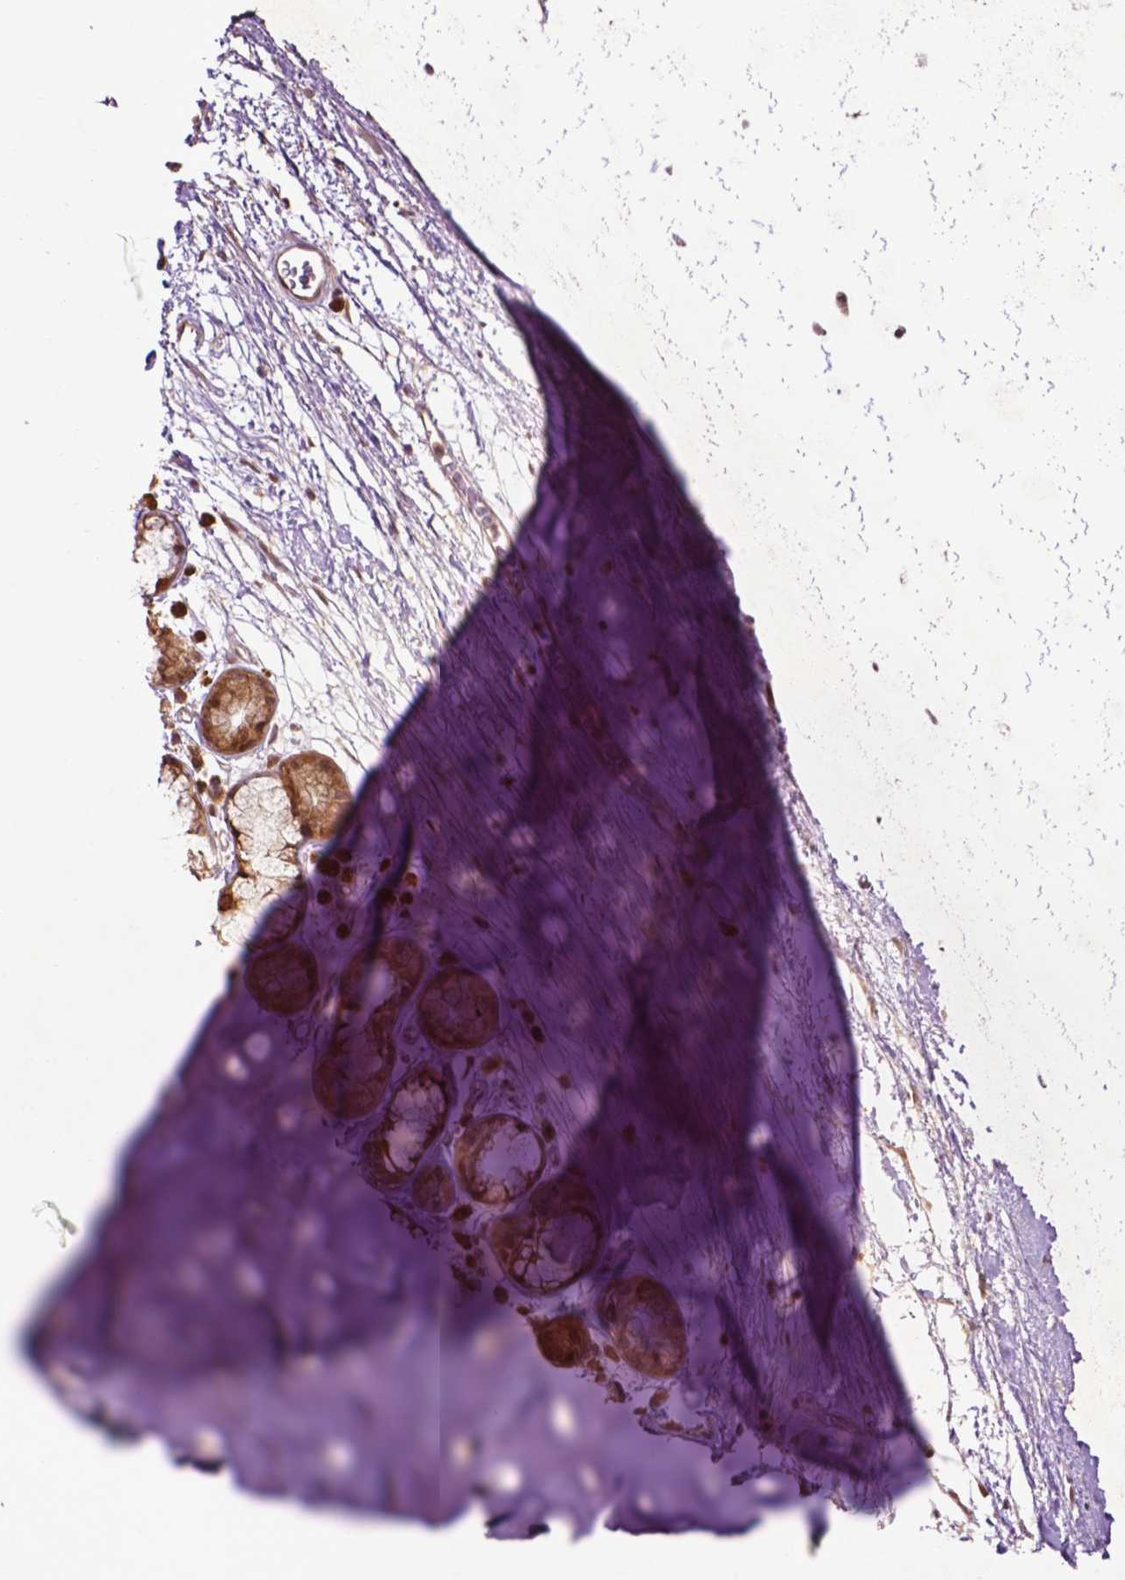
{"staining": {"intensity": "weak", "quantity": ">75%", "location": "cytoplasmic/membranous,nuclear"}, "tissue": "adipose tissue", "cell_type": "Adipocytes", "image_type": "normal", "snomed": [{"axis": "morphology", "description": "Normal tissue, NOS"}, {"axis": "topography", "description": "Cartilage tissue"}, {"axis": "topography", "description": "Bronchus"}], "caption": "This is an image of immunohistochemistry (IHC) staining of unremarkable adipose tissue, which shows weak positivity in the cytoplasmic/membranous,nuclear of adipocytes.", "gene": "TMX2", "patient": {"sex": "male", "age": 58}}